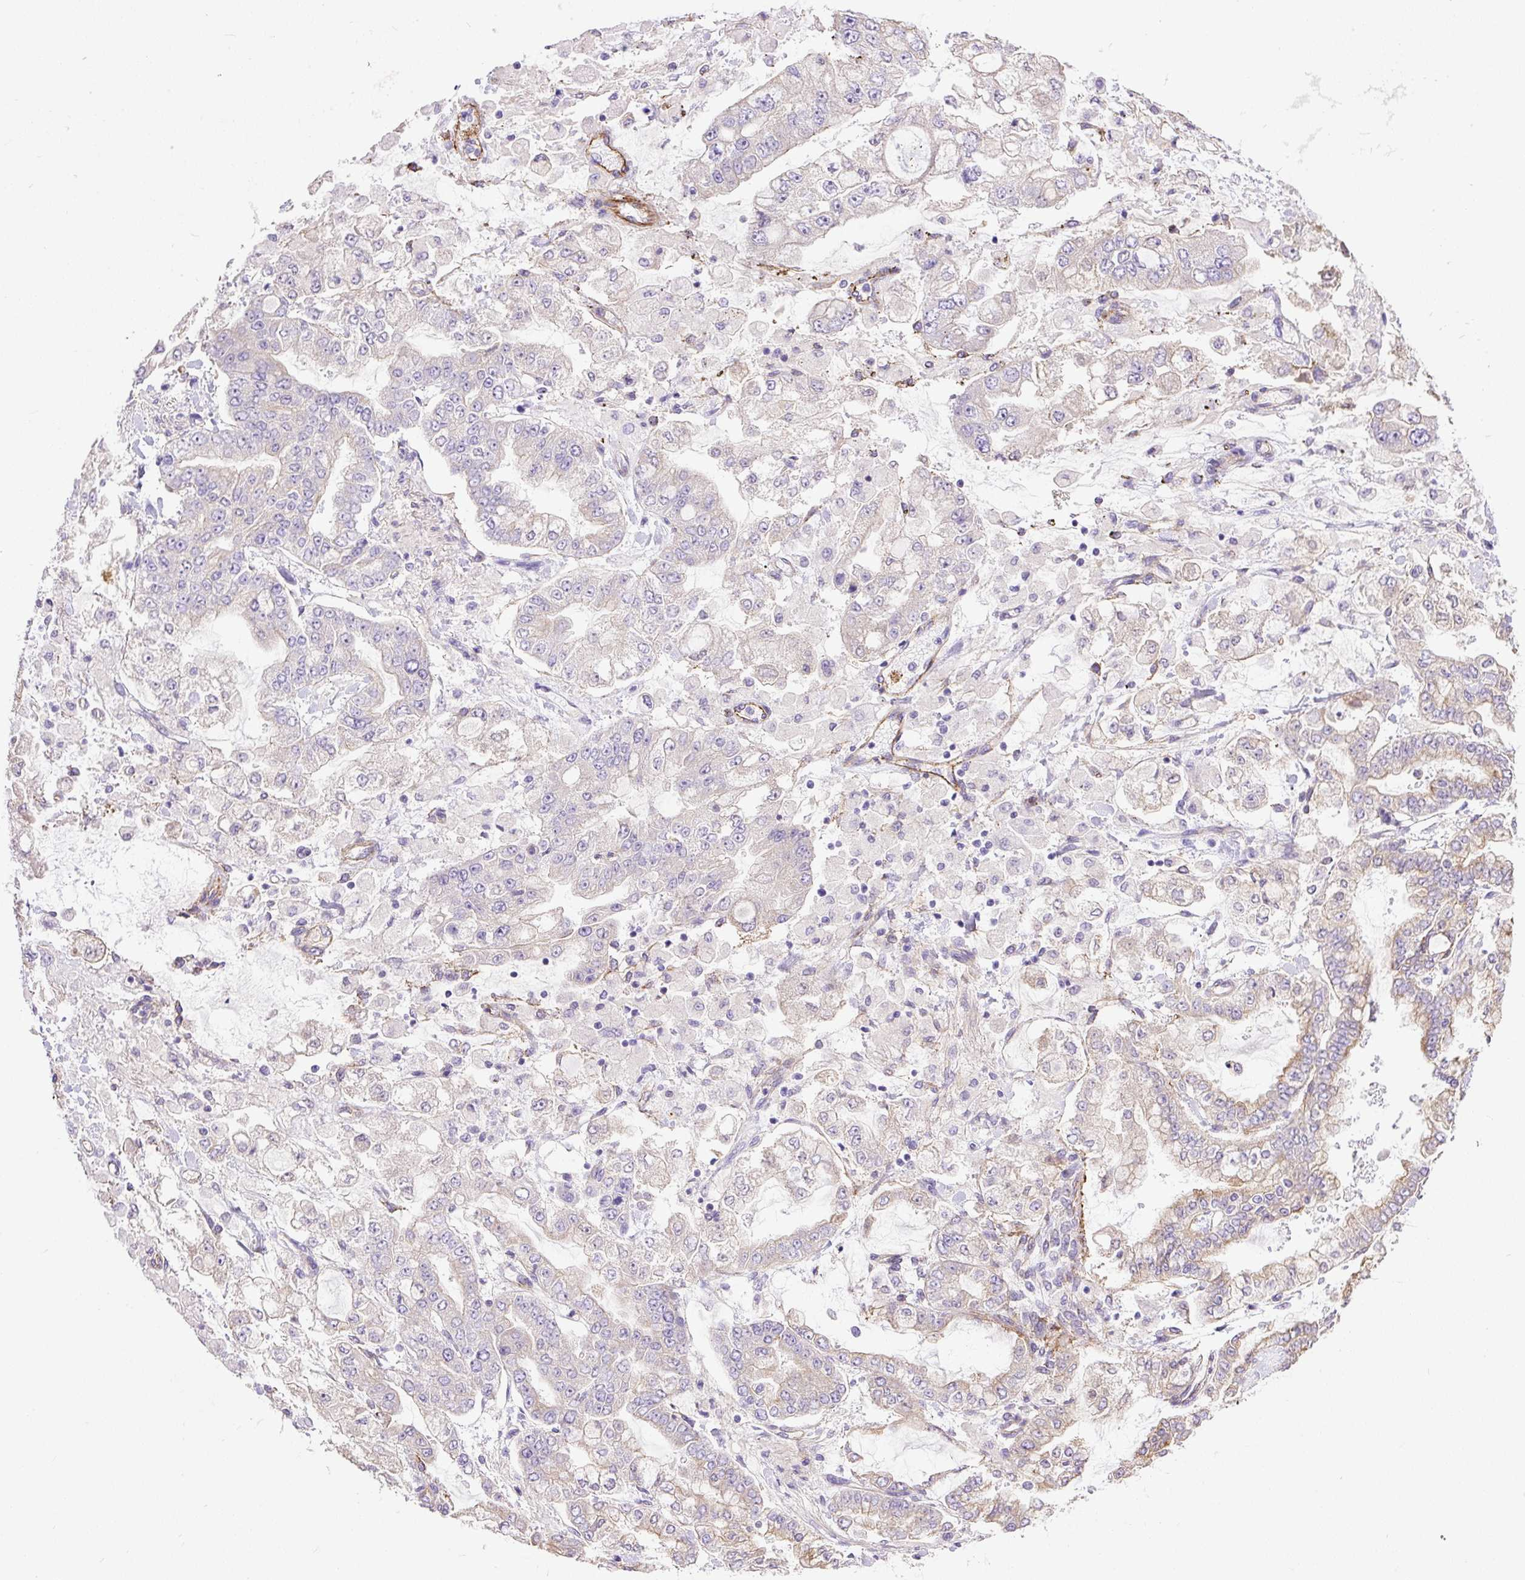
{"staining": {"intensity": "negative", "quantity": "none", "location": "none"}, "tissue": "stomach cancer", "cell_type": "Tumor cells", "image_type": "cancer", "snomed": [{"axis": "morphology", "description": "Normal tissue, NOS"}, {"axis": "morphology", "description": "Adenocarcinoma, NOS"}, {"axis": "topography", "description": "Stomach, upper"}, {"axis": "topography", "description": "Stomach"}], "caption": "The histopathology image exhibits no staining of tumor cells in stomach cancer.", "gene": "MAGEB16", "patient": {"sex": "male", "age": 76}}